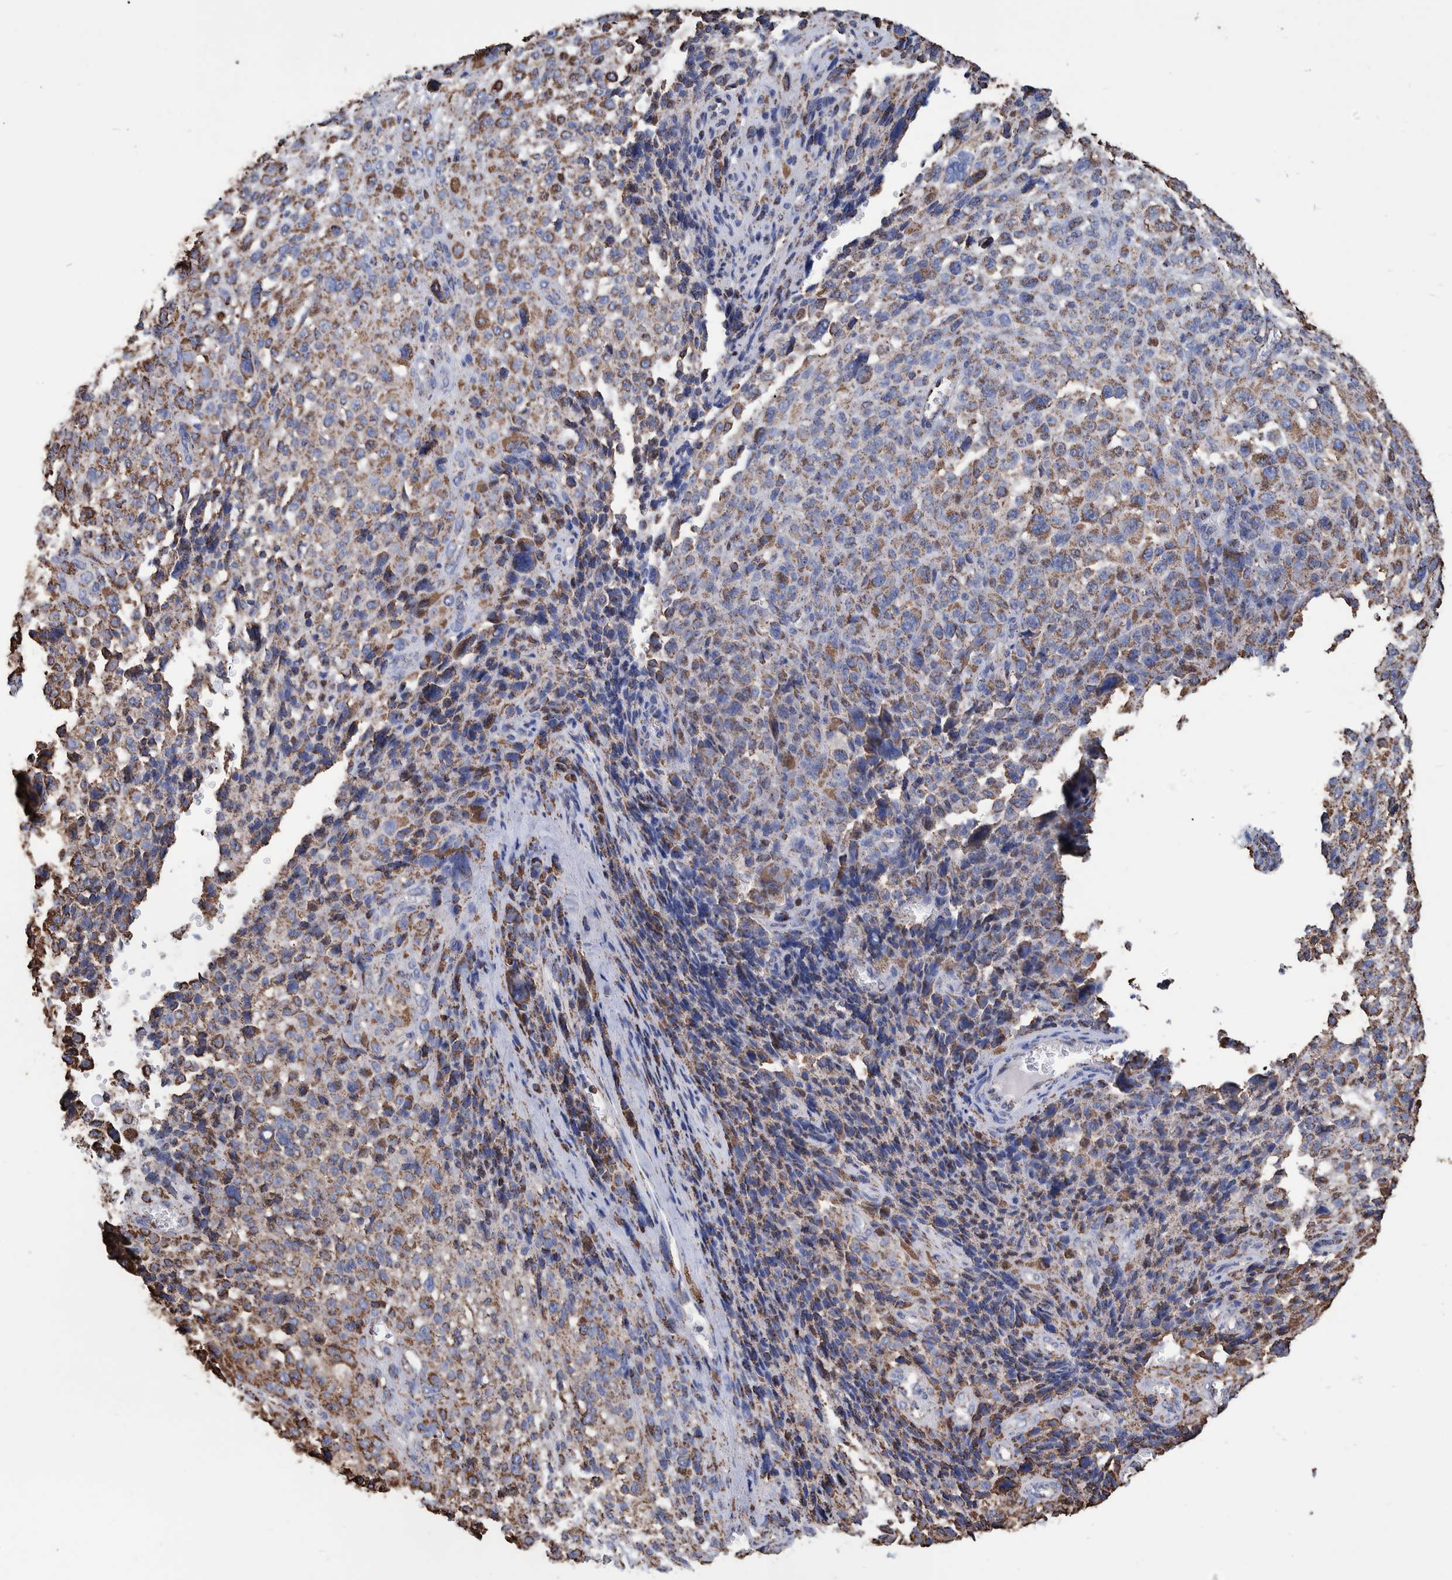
{"staining": {"intensity": "moderate", "quantity": ">75%", "location": "cytoplasmic/membranous"}, "tissue": "melanoma", "cell_type": "Tumor cells", "image_type": "cancer", "snomed": [{"axis": "morphology", "description": "Malignant melanoma, NOS"}, {"axis": "topography", "description": "Skin"}], "caption": "A micrograph of human melanoma stained for a protein shows moderate cytoplasmic/membranous brown staining in tumor cells. The staining was performed using DAB, with brown indicating positive protein expression. Nuclei are stained blue with hematoxylin.", "gene": "VPS26C", "patient": {"sex": "female", "age": 55}}